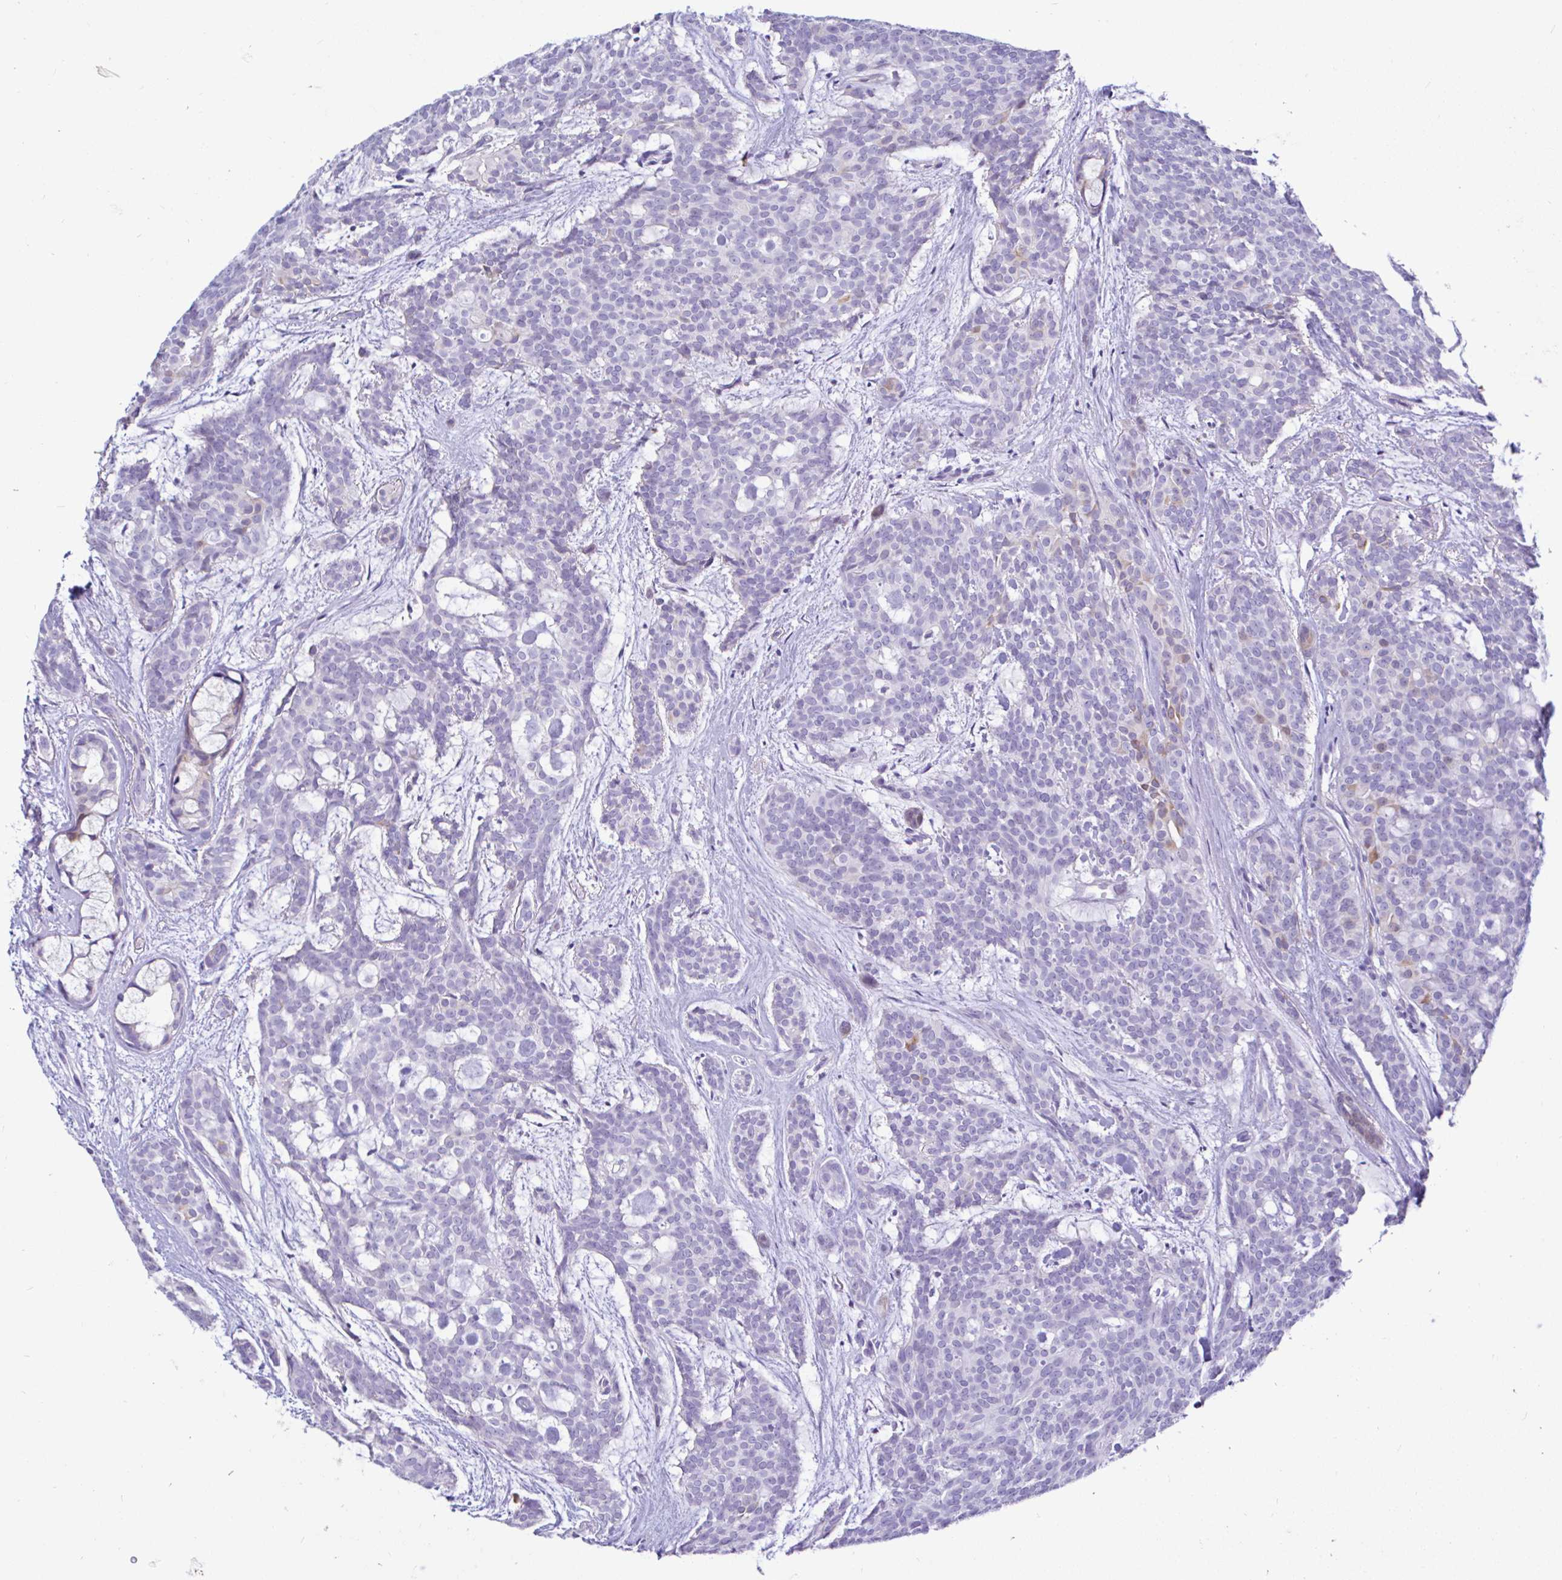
{"staining": {"intensity": "negative", "quantity": "none", "location": "none"}, "tissue": "head and neck cancer", "cell_type": "Tumor cells", "image_type": "cancer", "snomed": [{"axis": "morphology", "description": "Adenocarcinoma, NOS"}, {"axis": "topography", "description": "Head-Neck"}], "caption": "A high-resolution photomicrograph shows IHC staining of adenocarcinoma (head and neck), which shows no significant staining in tumor cells.", "gene": "NBPF3", "patient": {"sex": "male", "age": 66}}